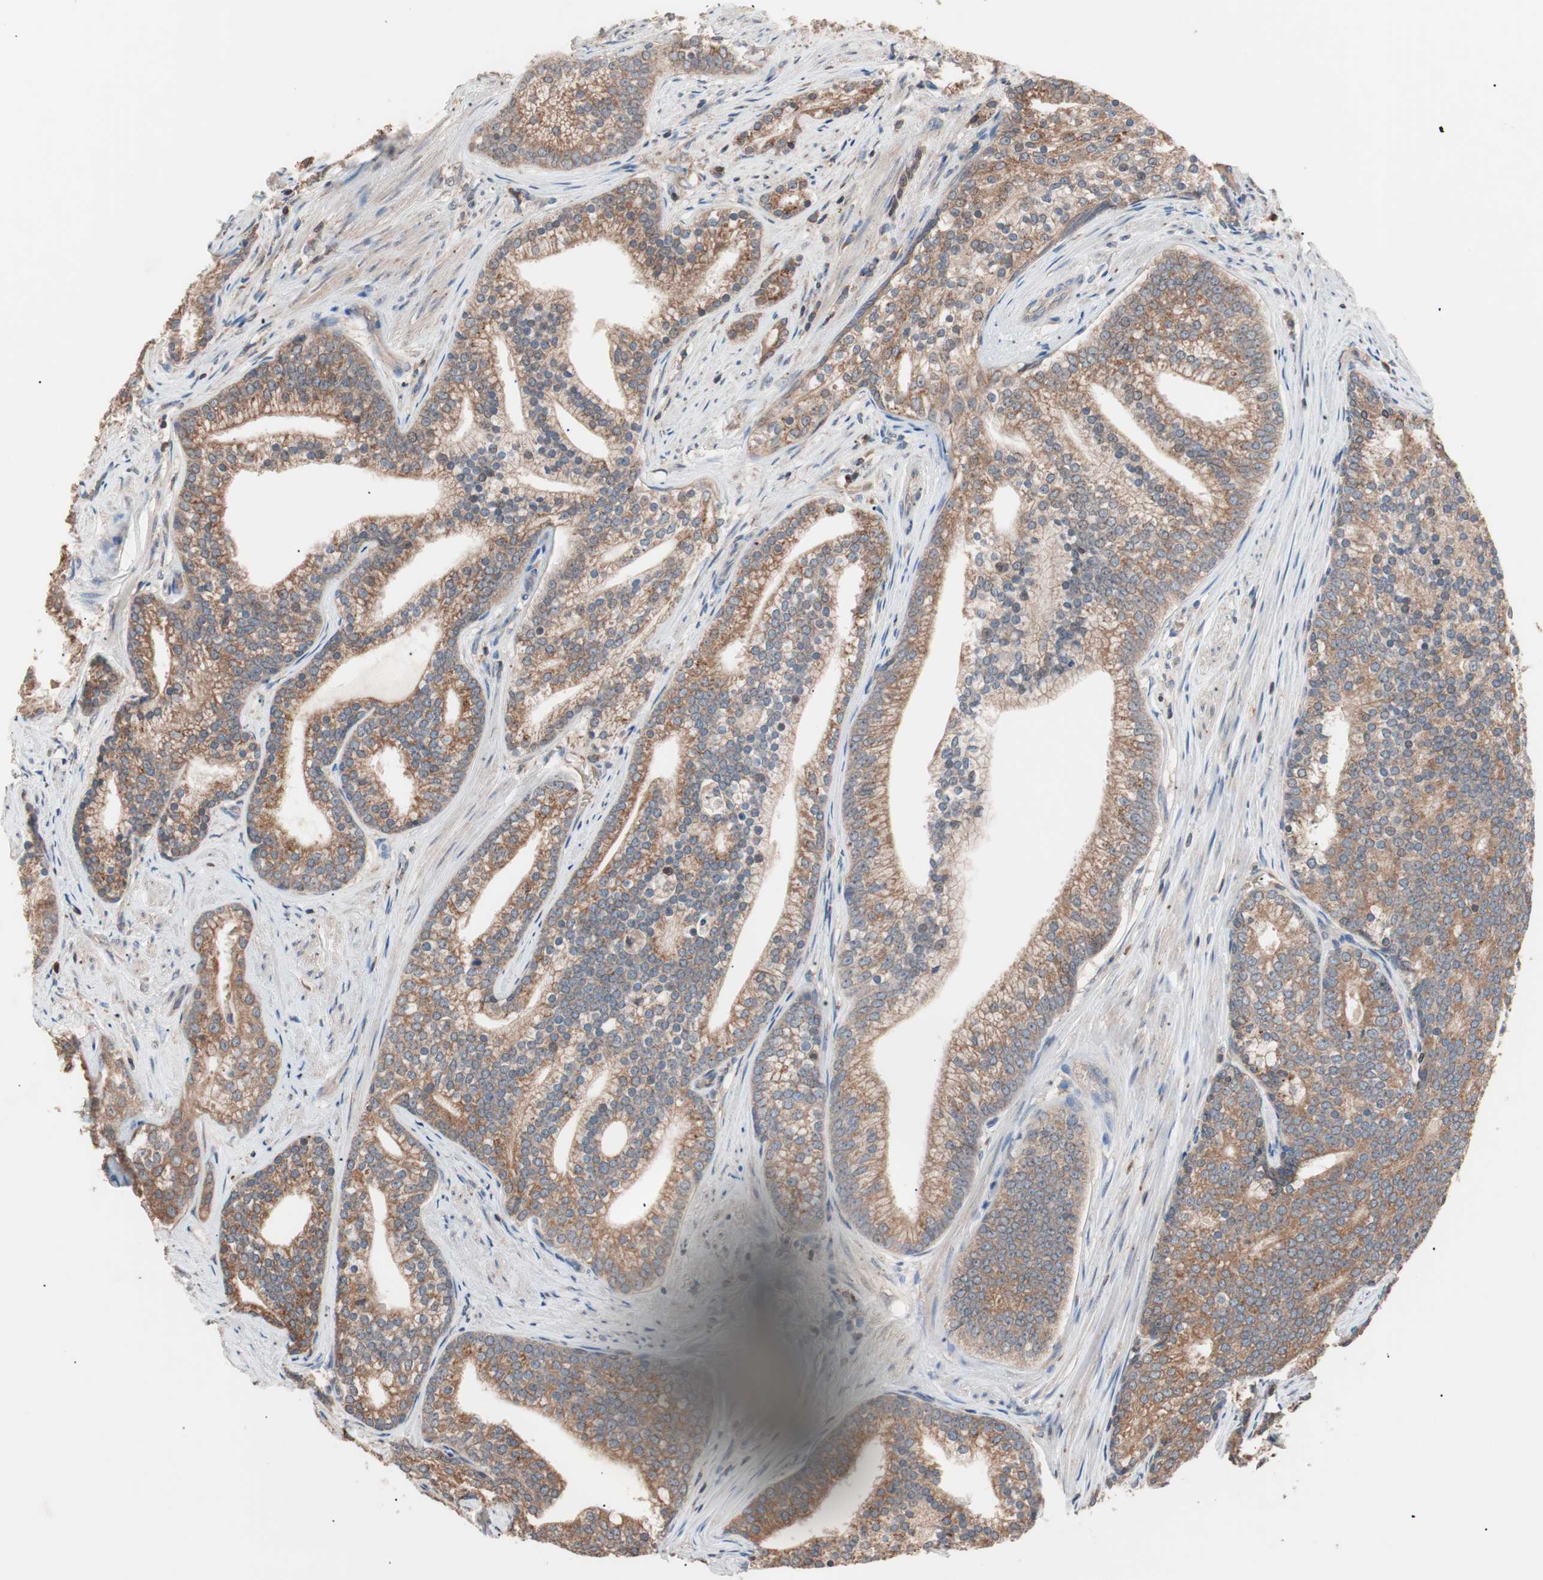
{"staining": {"intensity": "moderate", "quantity": ">75%", "location": "cytoplasmic/membranous"}, "tissue": "prostate cancer", "cell_type": "Tumor cells", "image_type": "cancer", "snomed": [{"axis": "morphology", "description": "Adenocarcinoma, Low grade"}, {"axis": "topography", "description": "Prostate"}], "caption": "Immunohistochemical staining of low-grade adenocarcinoma (prostate) shows medium levels of moderate cytoplasmic/membranous protein expression in about >75% of tumor cells.", "gene": "GLYCTK", "patient": {"sex": "male", "age": 71}}